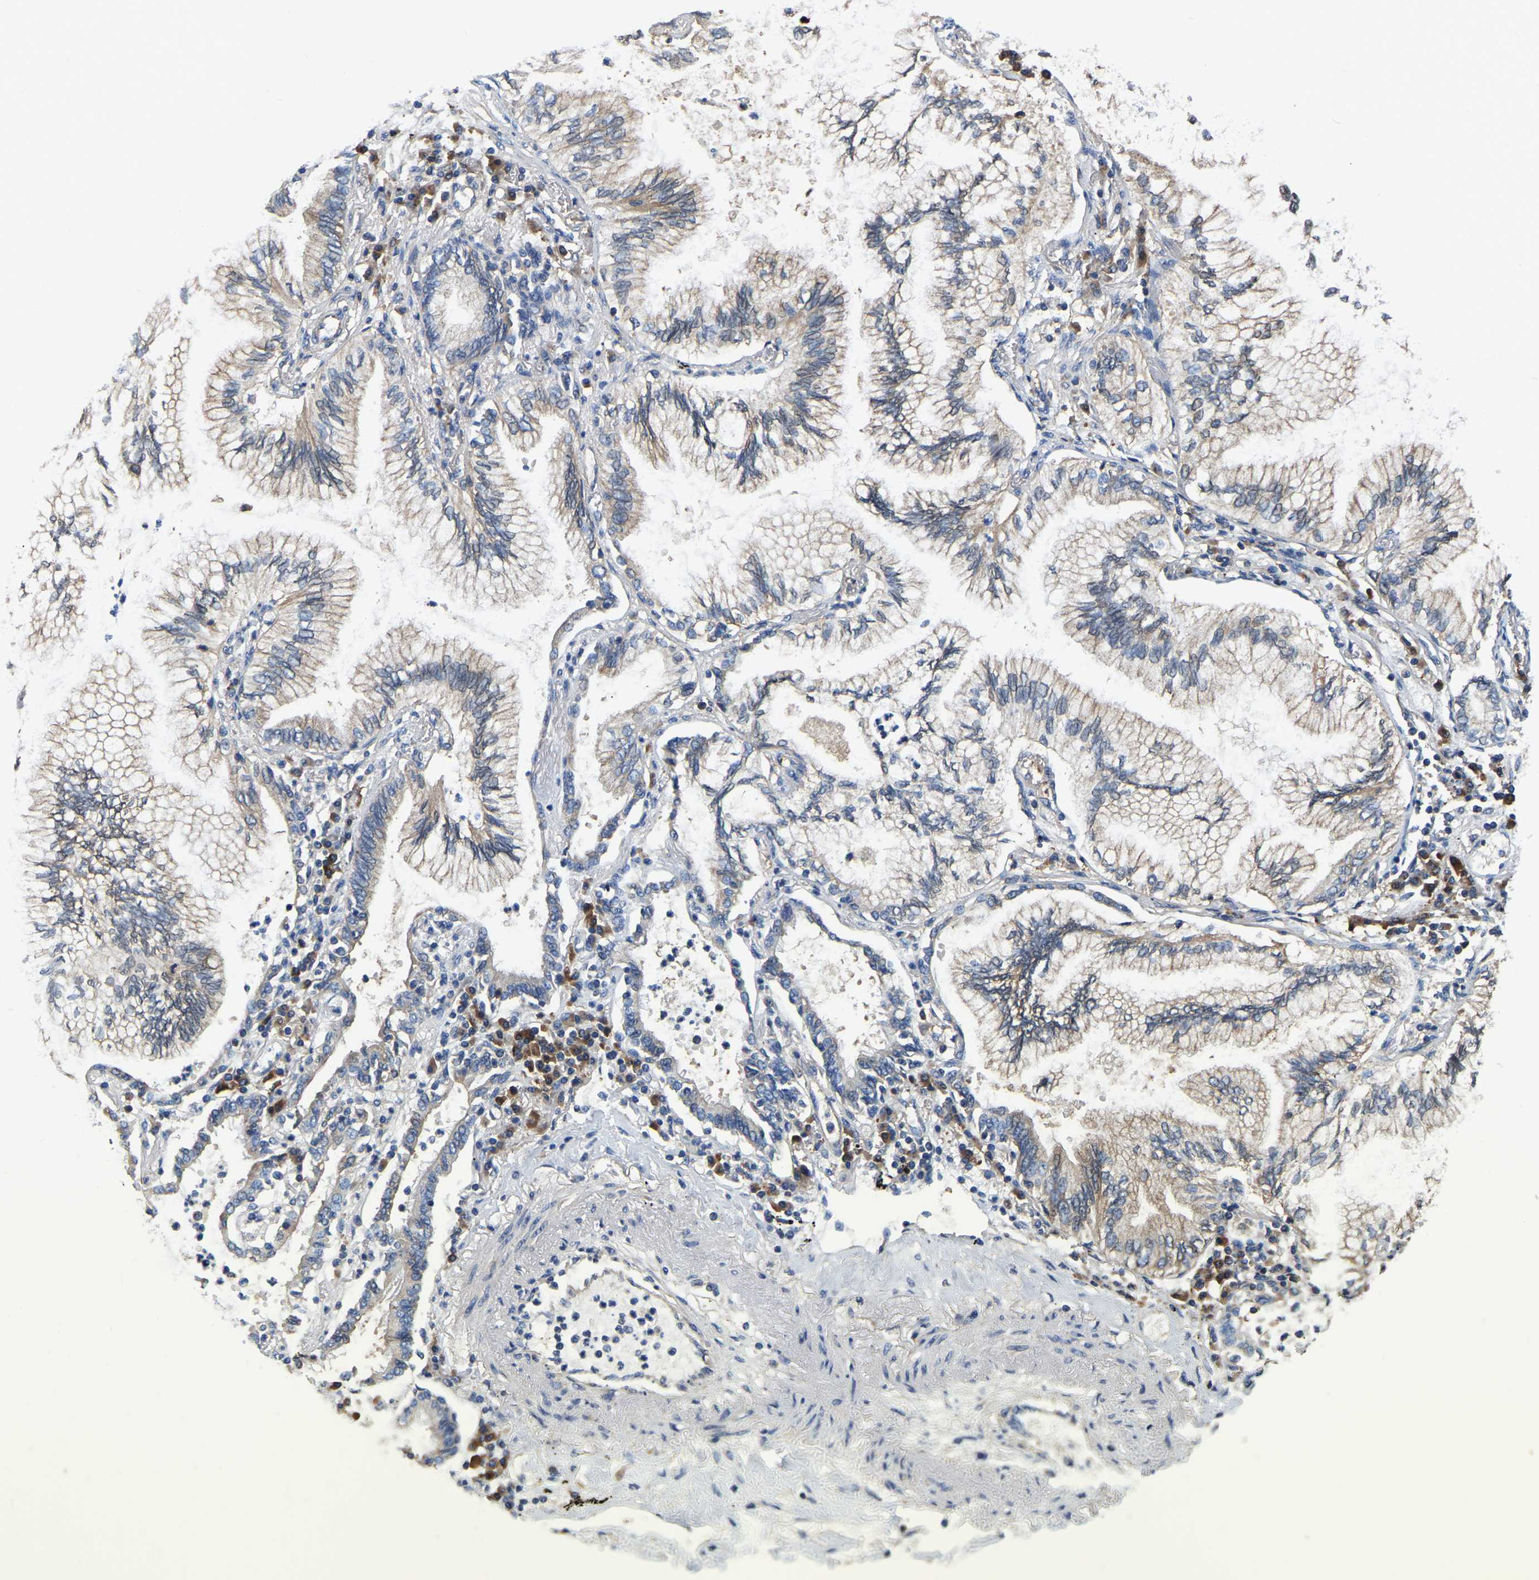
{"staining": {"intensity": "moderate", "quantity": ">75%", "location": "cytoplasmic/membranous"}, "tissue": "lung cancer", "cell_type": "Tumor cells", "image_type": "cancer", "snomed": [{"axis": "morphology", "description": "Normal tissue, NOS"}, {"axis": "morphology", "description": "Adenocarcinoma, NOS"}, {"axis": "topography", "description": "Bronchus"}, {"axis": "topography", "description": "Lung"}], "caption": "An immunohistochemistry (IHC) micrograph of neoplastic tissue is shown. Protein staining in brown highlights moderate cytoplasmic/membranous positivity in lung cancer (adenocarcinoma) within tumor cells.", "gene": "GARS1", "patient": {"sex": "female", "age": 70}}